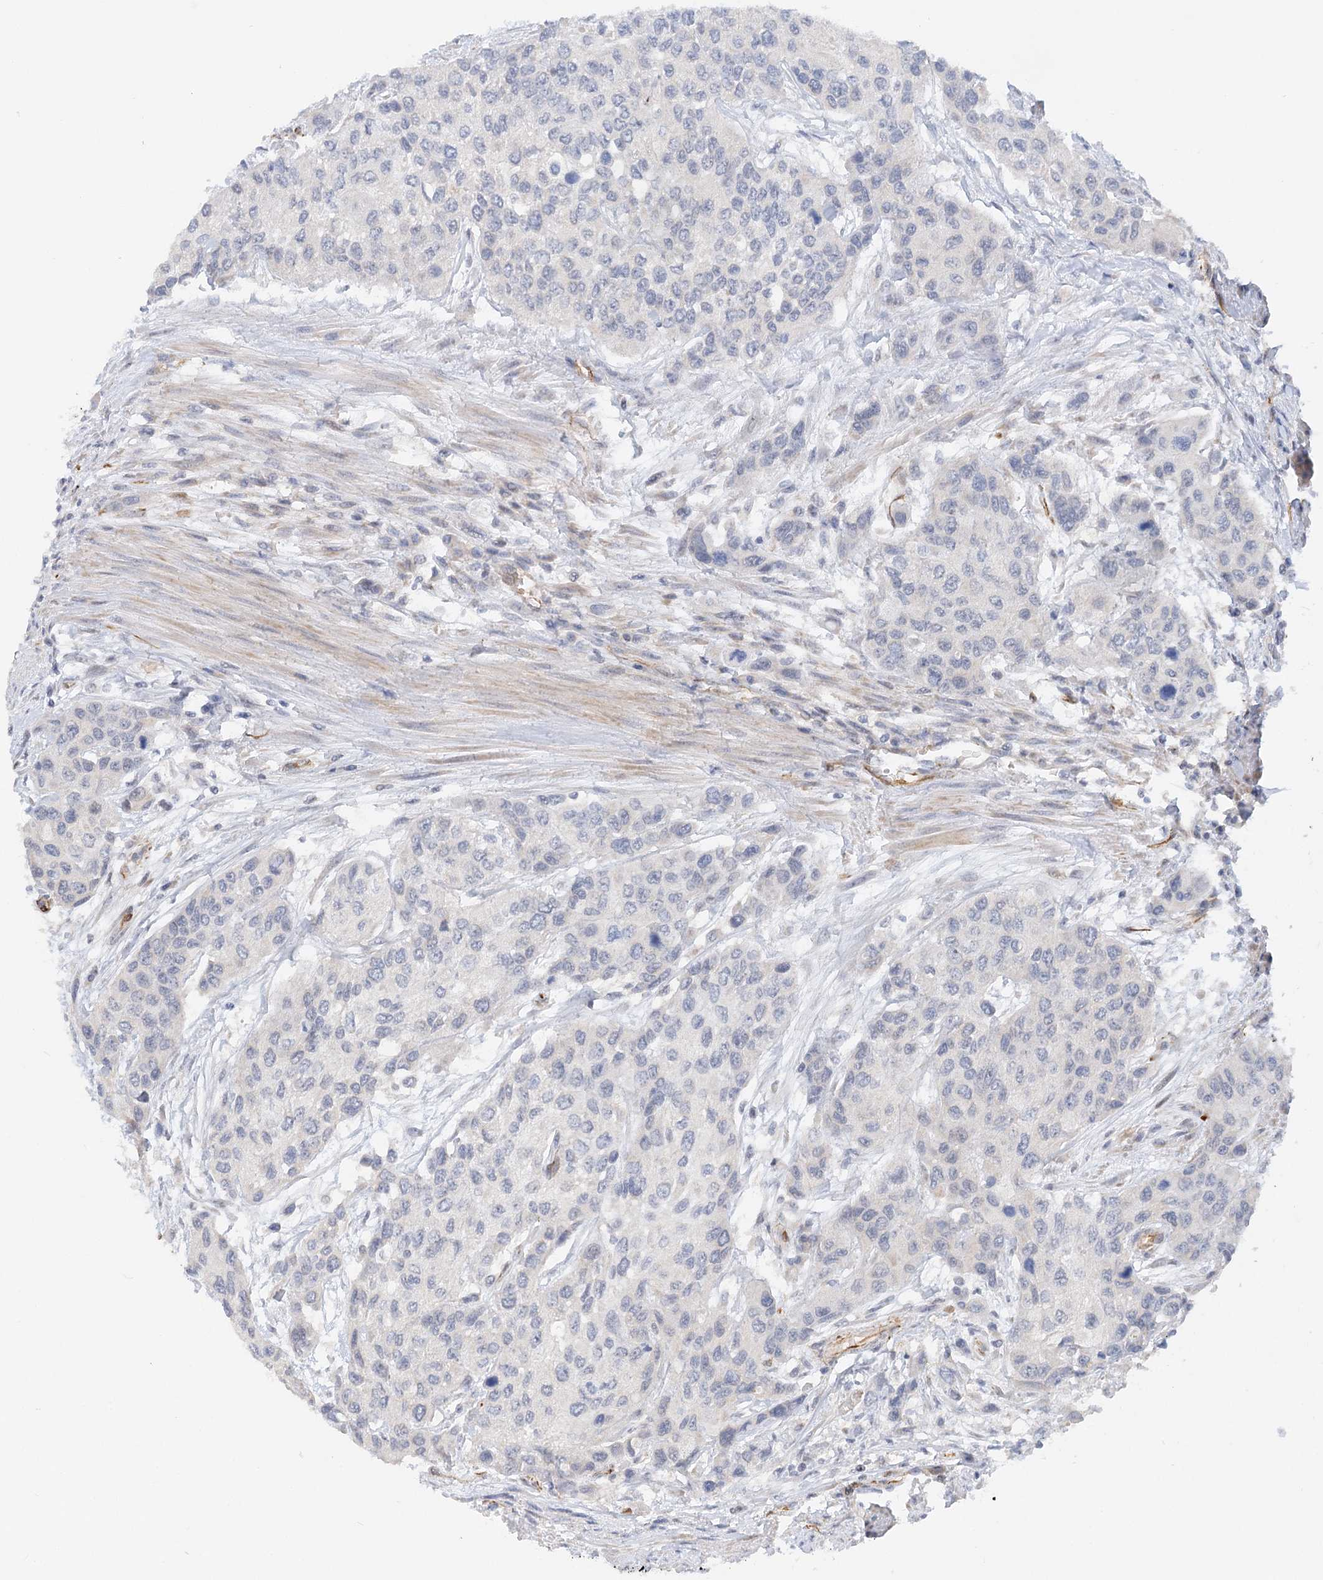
{"staining": {"intensity": "negative", "quantity": "none", "location": "none"}, "tissue": "urothelial cancer", "cell_type": "Tumor cells", "image_type": "cancer", "snomed": [{"axis": "morphology", "description": "Normal tissue, NOS"}, {"axis": "morphology", "description": "Urothelial carcinoma, High grade"}, {"axis": "topography", "description": "Vascular tissue"}, {"axis": "topography", "description": "Urinary bladder"}], "caption": "Immunohistochemical staining of urothelial cancer reveals no significant positivity in tumor cells.", "gene": "NELL2", "patient": {"sex": "female", "age": 56}}